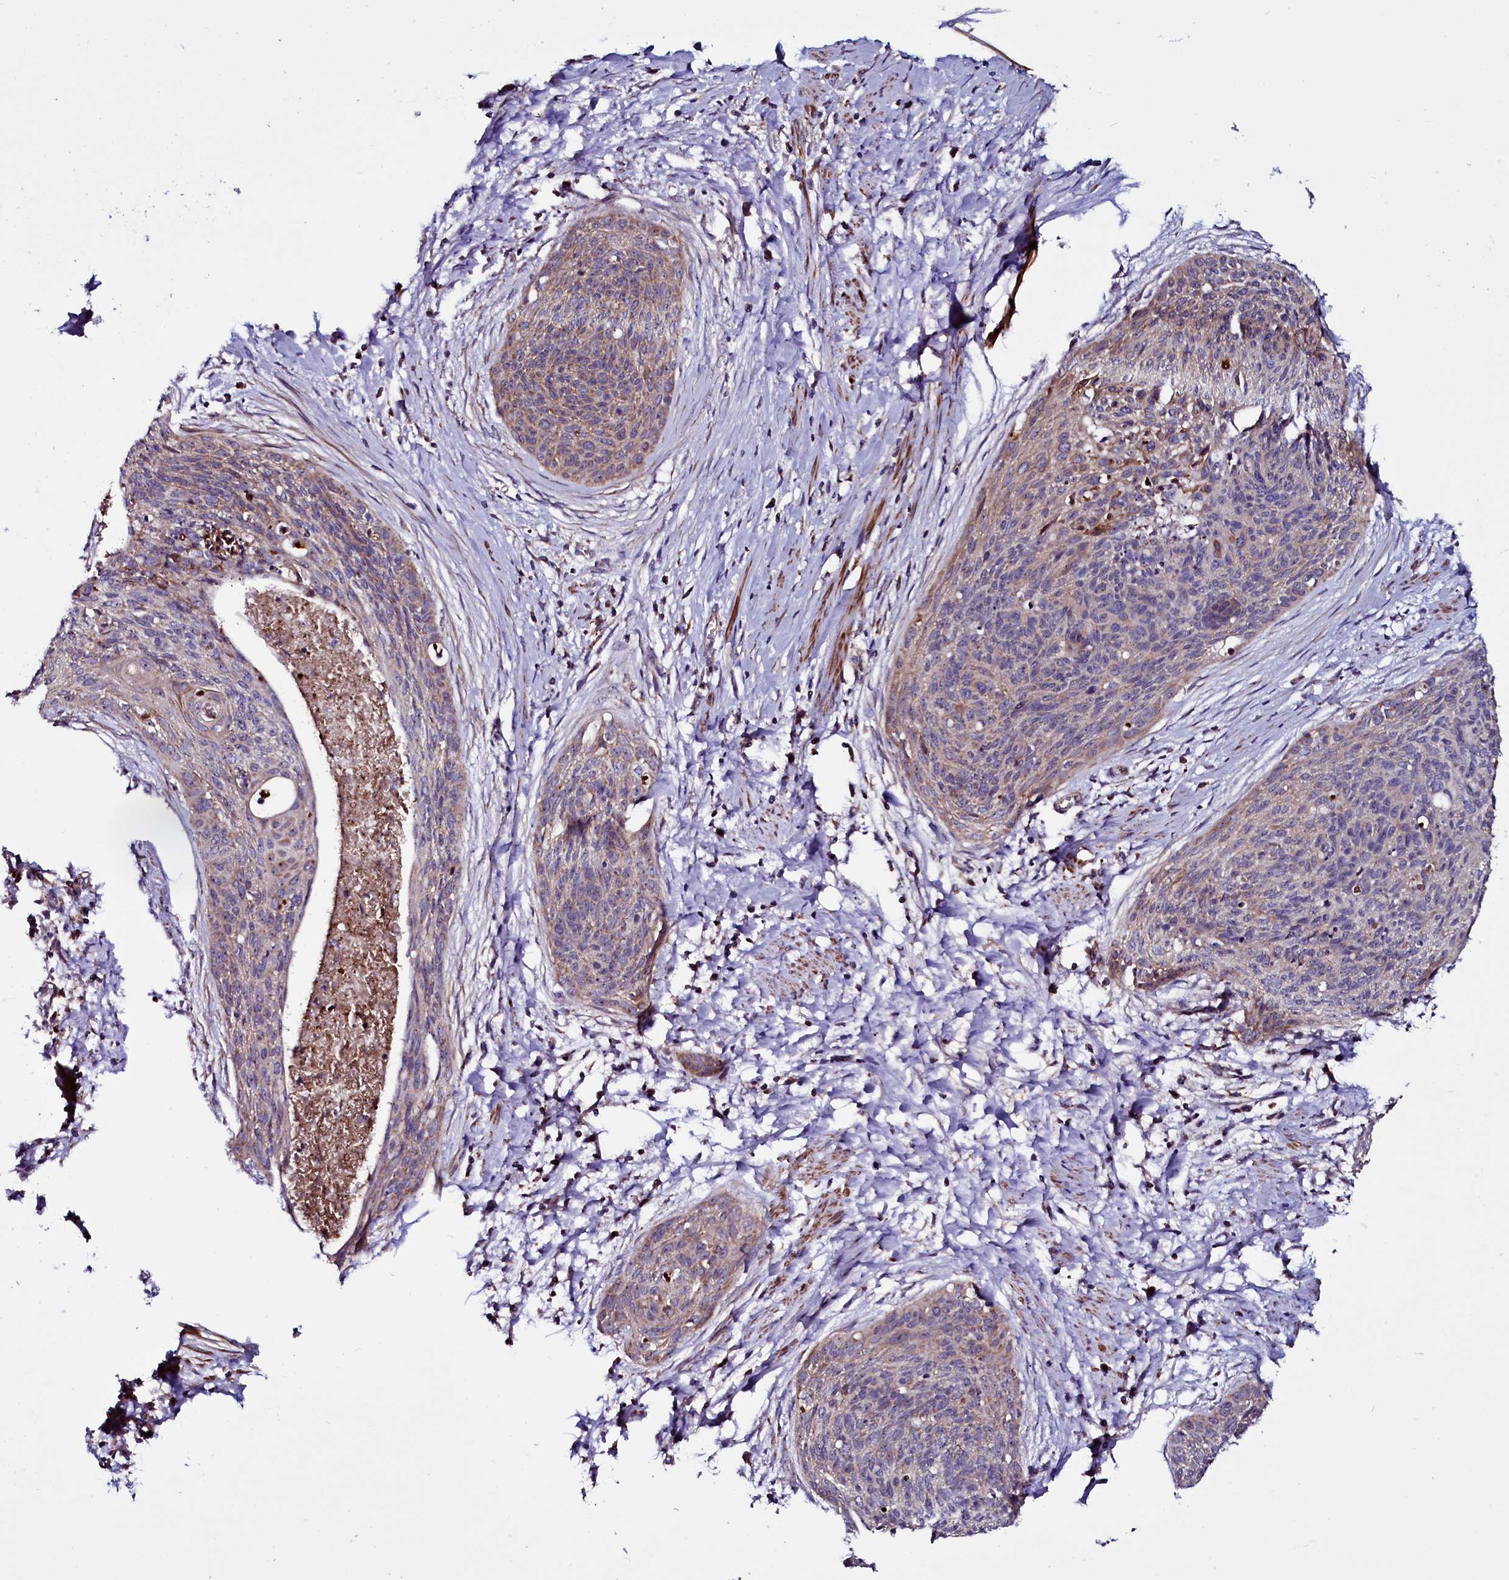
{"staining": {"intensity": "weak", "quantity": "25%-75%", "location": "cytoplasmic/membranous"}, "tissue": "cervical cancer", "cell_type": "Tumor cells", "image_type": "cancer", "snomed": [{"axis": "morphology", "description": "Squamous cell carcinoma, NOS"}, {"axis": "topography", "description": "Cervix"}], "caption": "Immunohistochemical staining of human cervical cancer (squamous cell carcinoma) reveals weak cytoplasmic/membranous protein staining in about 25%-75% of tumor cells.", "gene": "NAA80", "patient": {"sex": "female", "age": 55}}